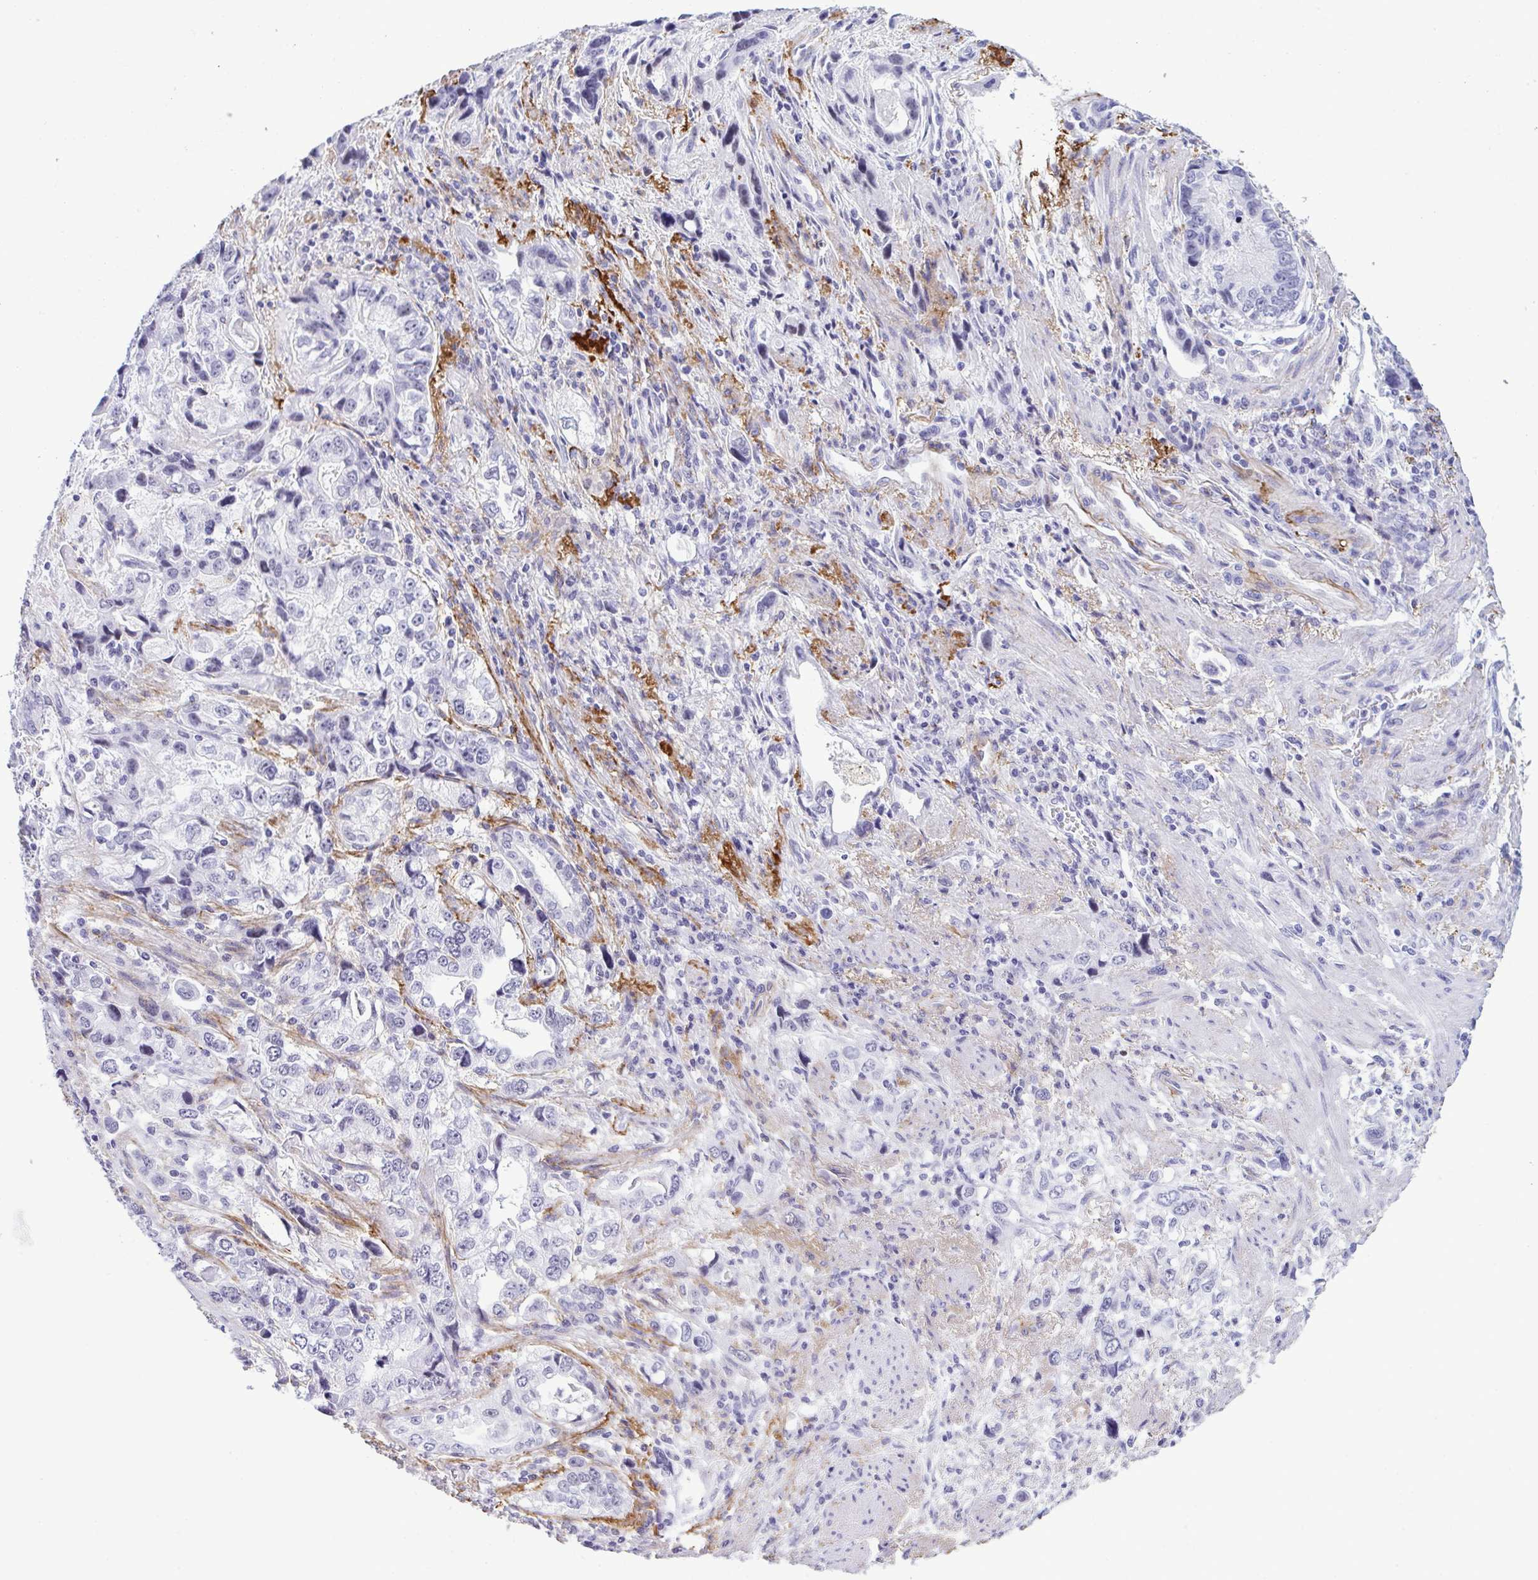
{"staining": {"intensity": "negative", "quantity": "none", "location": "none"}, "tissue": "stomach cancer", "cell_type": "Tumor cells", "image_type": "cancer", "snomed": [{"axis": "morphology", "description": "Adenocarcinoma, NOS"}, {"axis": "topography", "description": "Stomach, lower"}], "caption": "Stomach cancer (adenocarcinoma) was stained to show a protein in brown. There is no significant positivity in tumor cells.", "gene": "ELN", "patient": {"sex": "female", "age": 93}}